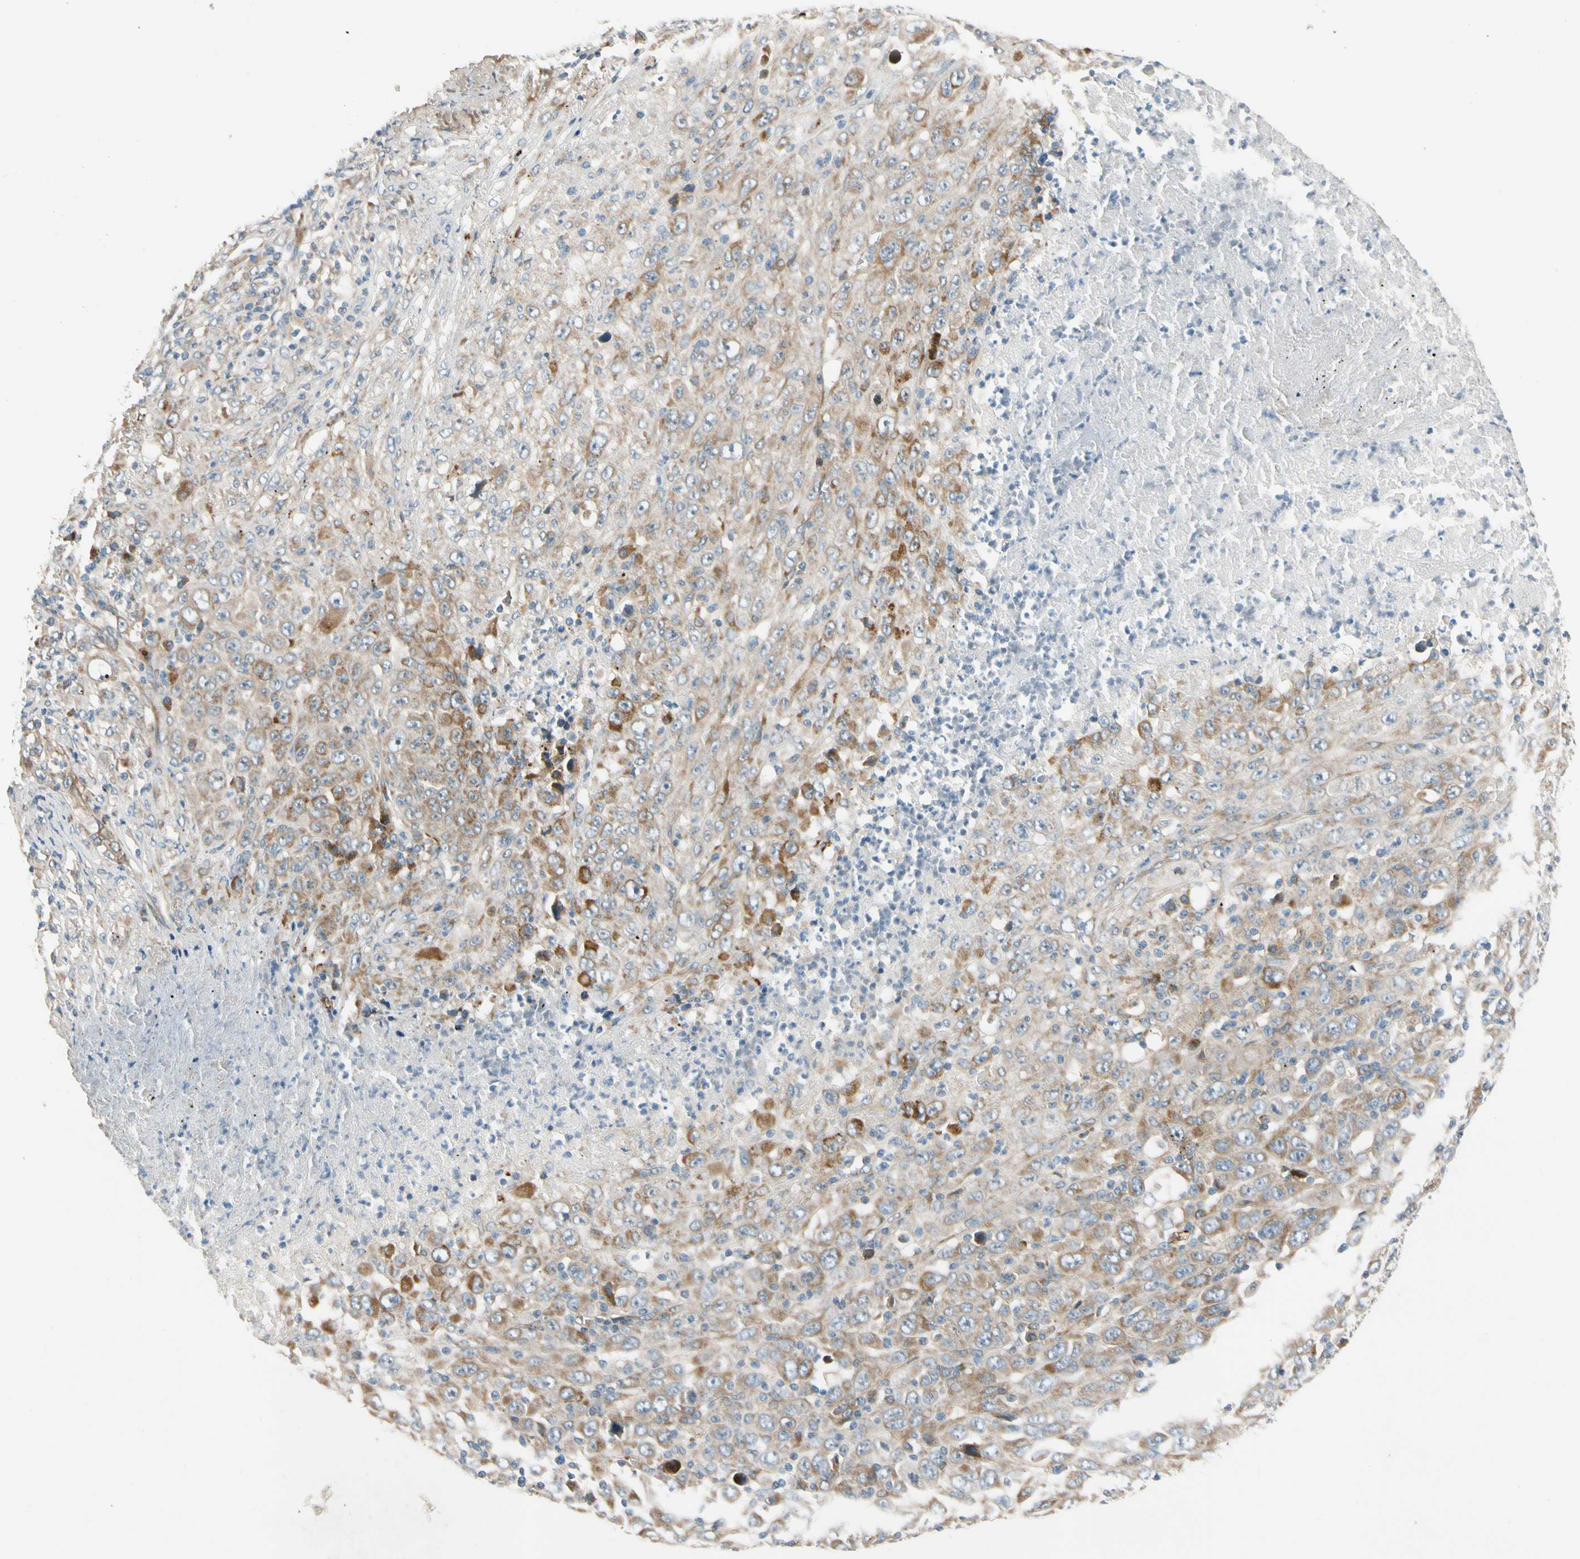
{"staining": {"intensity": "strong", "quantity": ">75%", "location": "cytoplasmic/membranous"}, "tissue": "melanoma", "cell_type": "Tumor cells", "image_type": "cancer", "snomed": [{"axis": "morphology", "description": "Malignant melanoma, Metastatic site"}, {"axis": "topography", "description": "Skin"}], "caption": "Protein analysis of malignant melanoma (metastatic site) tissue reveals strong cytoplasmic/membranous expression in approximately >75% of tumor cells.", "gene": "MST1R", "patient": {"sex": "female", "age": 56}}